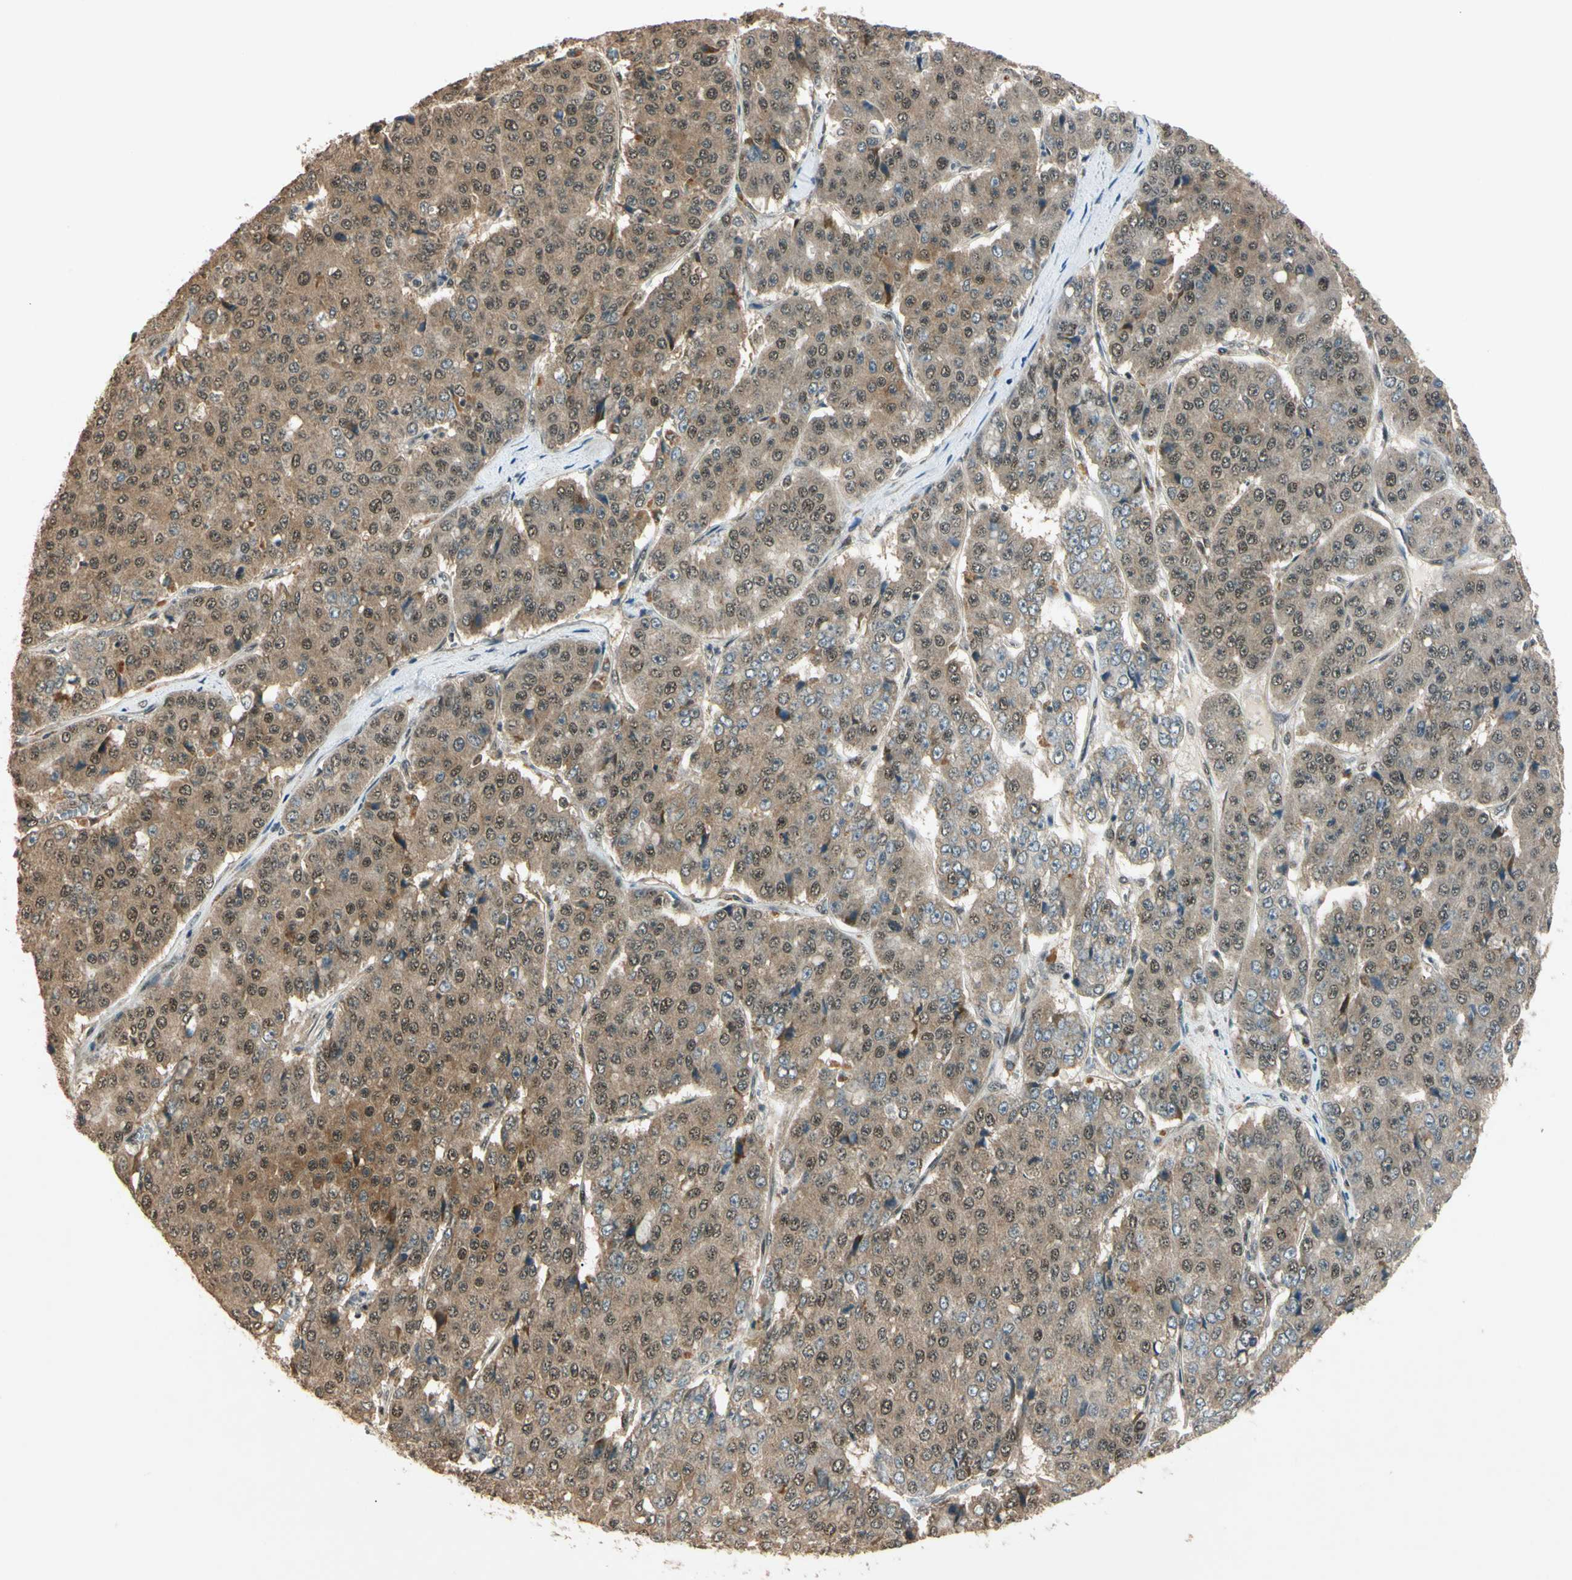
{"staining": {"intensity": "moderate", "quantity": ">75%", "location": "cytoplasmic/membranous,nuclear"}, "tissue": "pancreatic cancer", "cell_type": "Tumor cells", "image_type": "cancer", "snomed": [{"axis": "morphology", "description": "Adenocarcinoma, NOS"}, {"axis": "topography", "description": "Pancreas"}], "caption": "Brown immunohistochemical staining in pancreatic cancer reveals moderate cytoplasmic/membranous and nuclear expression in about >75% of tumor cells.", "gene": "MCPH1", "patient": {"sex": "male", "age": 50}}